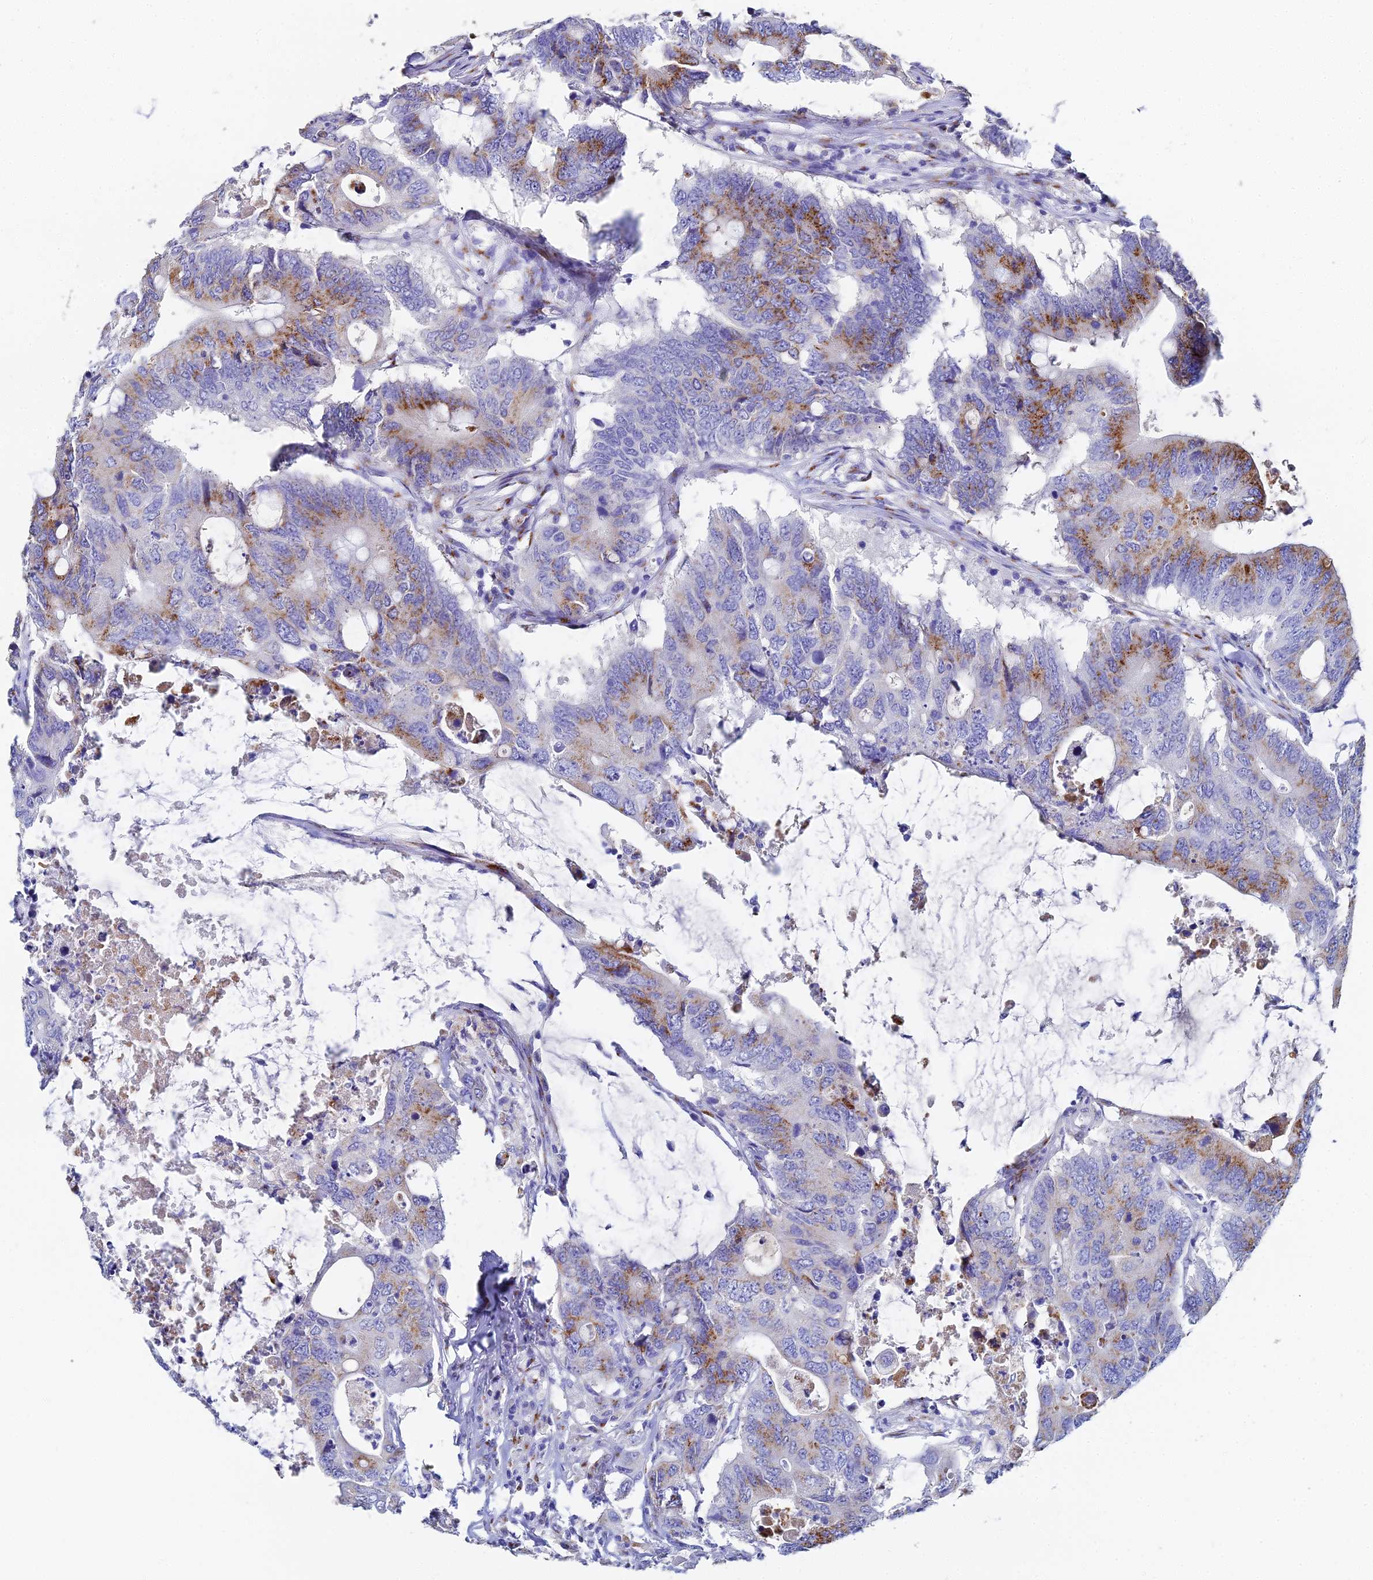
{"staining": {"intensity": "moderate", "quantity": "25%-75%", "location": "cytoplasmic/membranous"}, "tissue": "colorectal cancer", "cell_type": "Tumor cells", "image_type": "cancer", "snomed": [{"axis": "morphology", "description": "Adenocarcinoma, NOS"}, {"axis": "topography", "description": "Colon"}], "caption": "Brown immunohistochemical staining in colorectal adenocarcinoma displays moderate cytoplasmic/membranous expression in about 25%-75% of tumor cells.", "gene": "ENSG00000268674", "patient": {"sex": "male", "age": 71}}